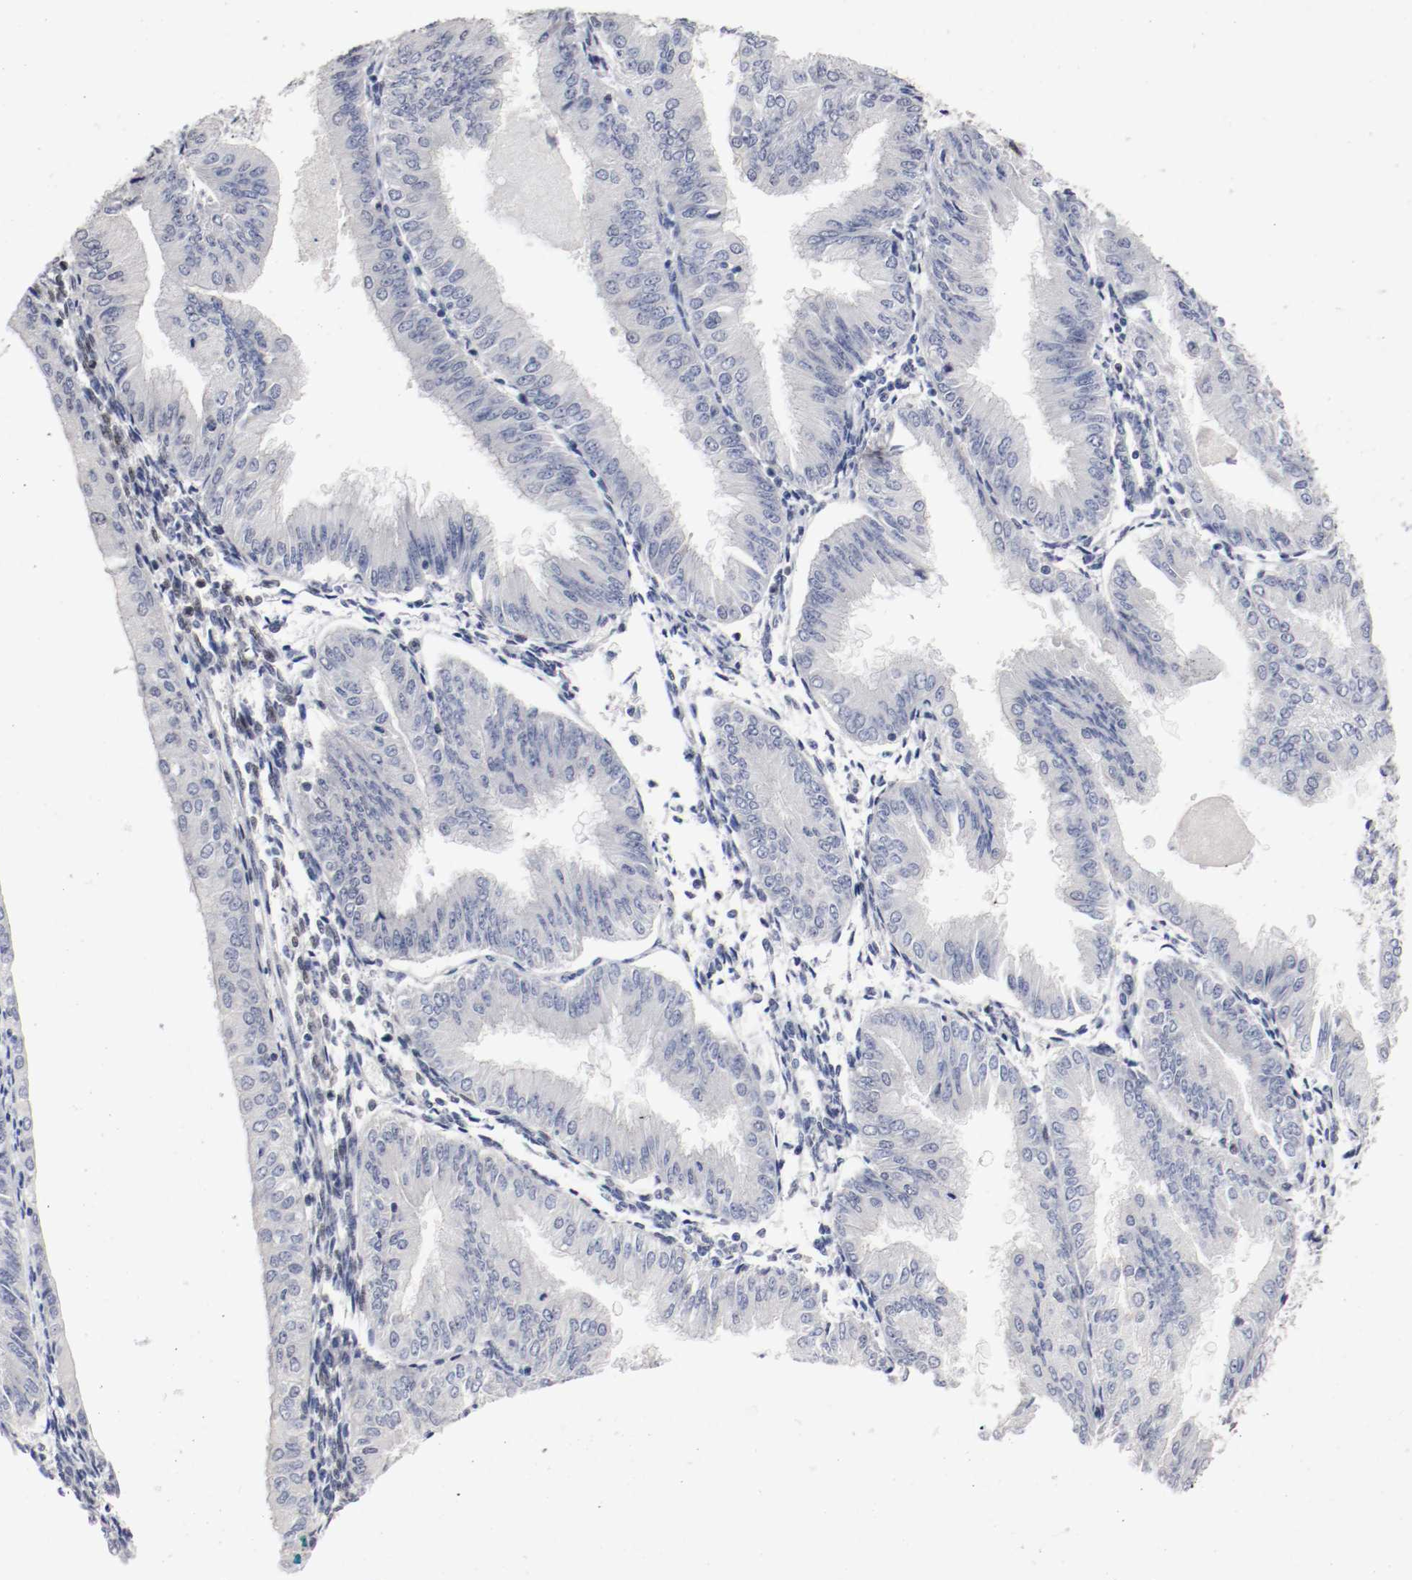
{"staining": {"intensity": "negative", "quantity": "none", "location": "none"}, "tissue": "endometrial cancer", "cell_type": "Tumor cells", "image_type": "cancer", "snomed": [{"axis": "morphology", "description": "Adenocarcinoma, NOS"}, {"axis": "topography", "description": "Endometrium"}], "caption": "High power microscopy histopathology image of an immunohistochemistry photomicrograph of endometrial cancer (adenocarcinoma), revealing no significant expression in tumor cells.", "gene": "FOSL2", "patient": {"sex": "female", "age": 53}}